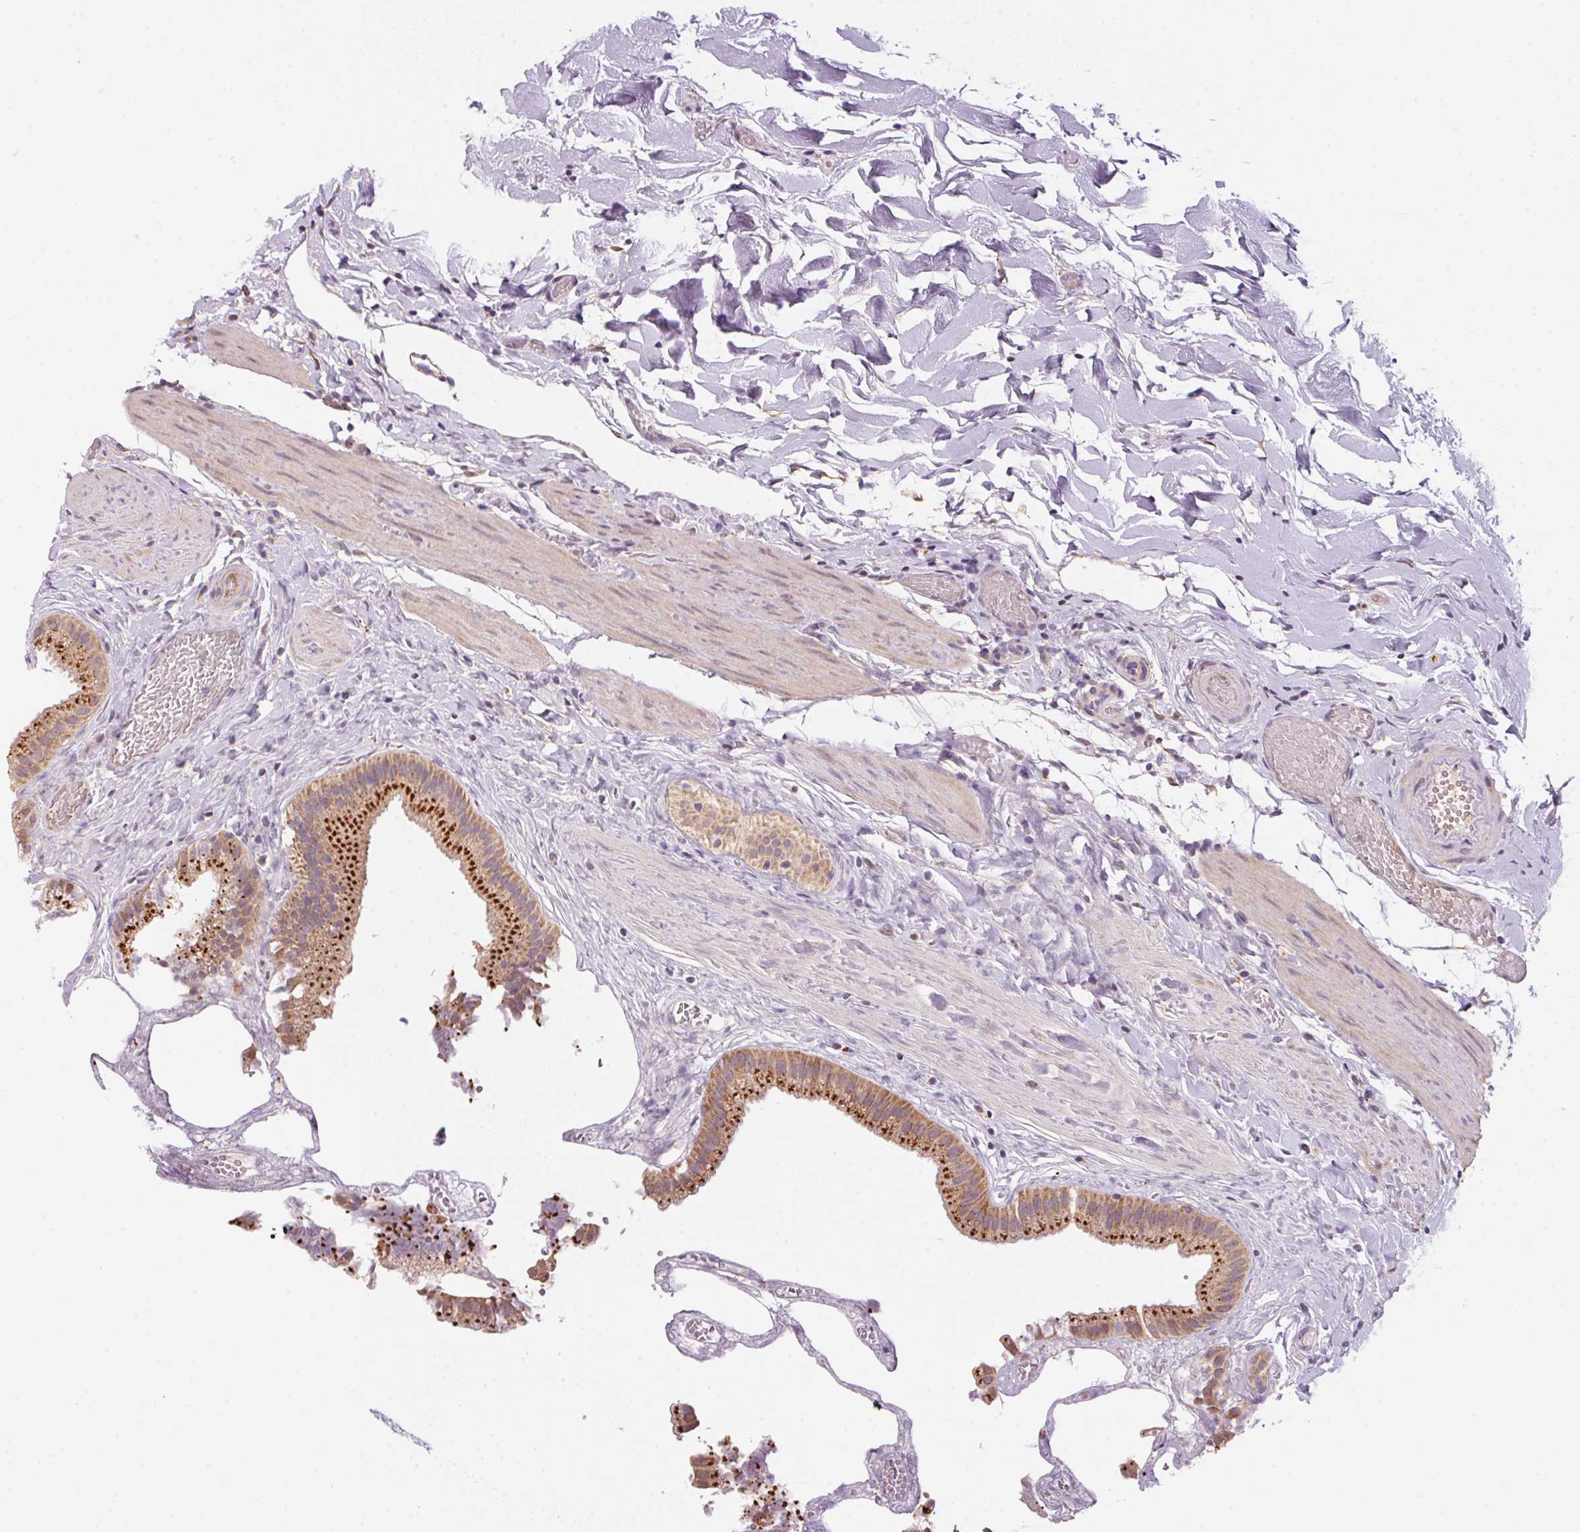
{"staining": {"intensity": "strong", "quantity": ">75%", "location": "cytoplasmic/membranous"}, "tissue": "gallbladder", "cell_type": "Glandular cells", "image_type": "normal", "snomed": [{"axis": "morphology", "description": "Normal tissue, NOS"}, {"axis": "topography", "description": "Gallbladder"}], "caption": "Strong cytoplasmic/membranous positivity for a protein is present in about >75% of glandular cells of benign gallbladder using immunohistochemistry.", "gene": "ADH5", "patient": {"sex": "female", "age": 63}}